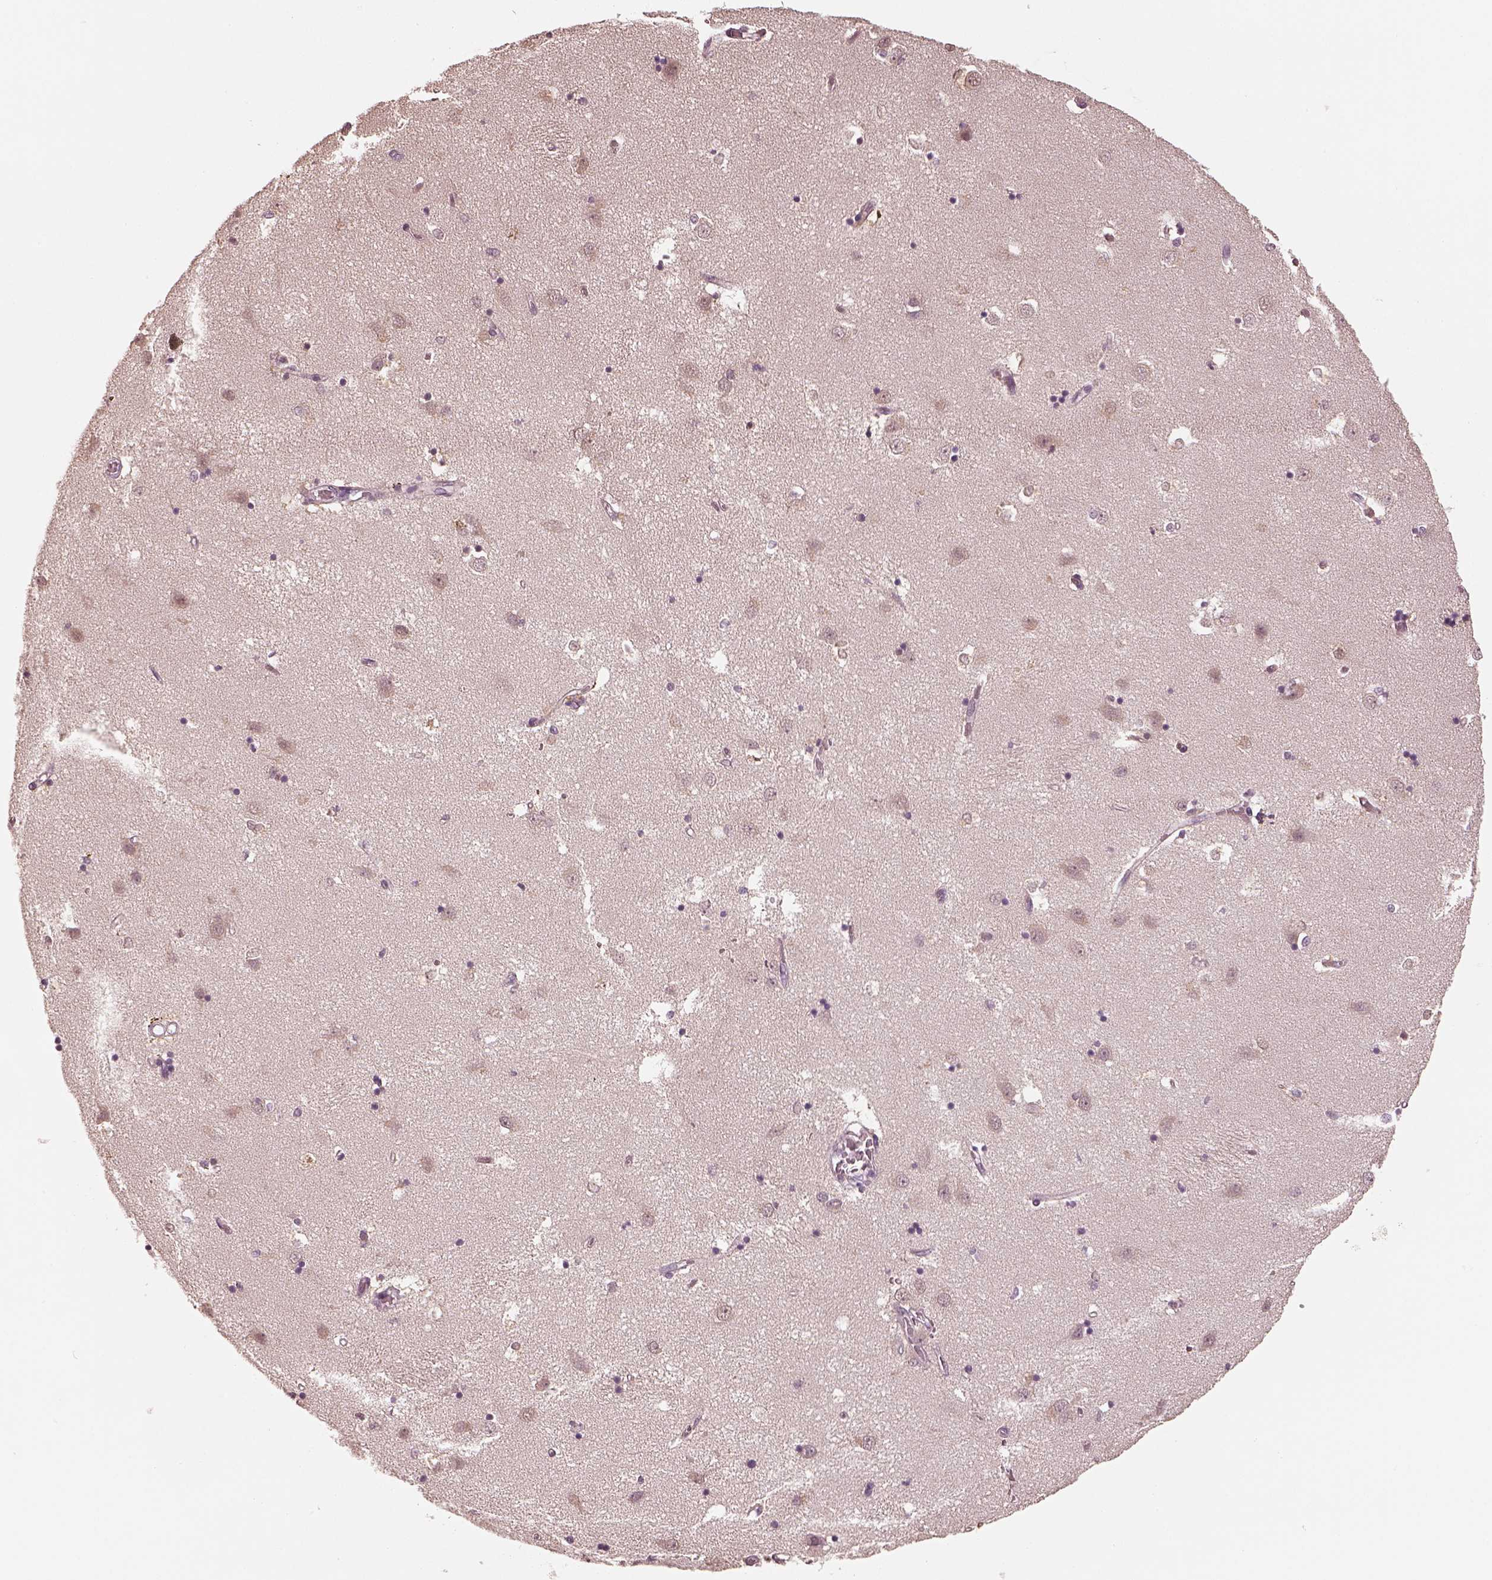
{"staining": {"intensity": "negative", "quantity": "none", "location": "none"}, "tissue": "caudate", "cell_type": "Glial cells", "image_type": "normal", "snomed": [{"axis": "morphology", "description": "Normal tissue, NOS"}, {"axis": "topography", "description": "Lateral ventricle wall"}], "caption": "High power microscopy histopathology image of an immunohistochemistry (IHC) photomicrograph of benign caudate, revealing no significant positivity in glial cells.", "gene": "EGR4", "patient": {"sex": "male", "age": 54}}